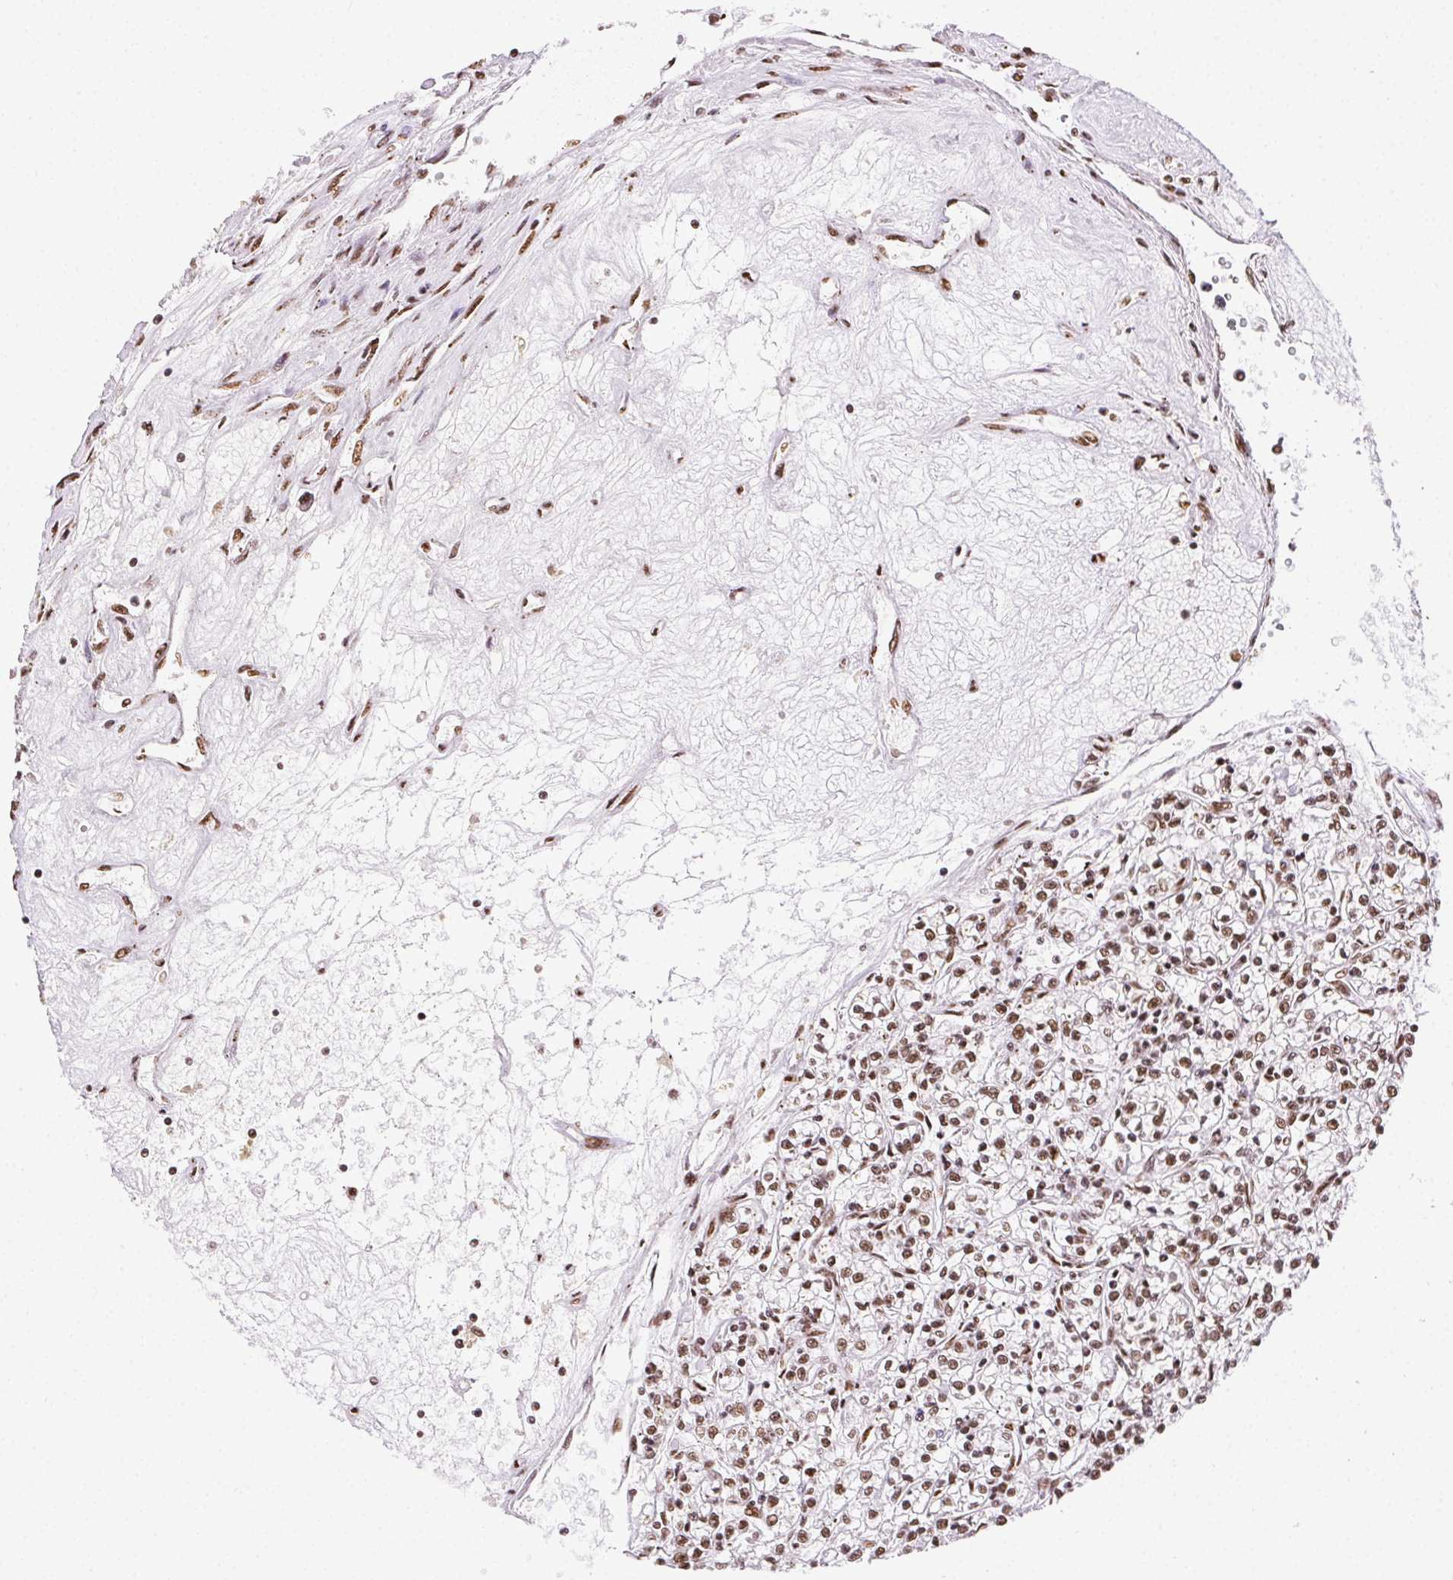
{"staining": {"intensity": "moderate", "quantity": ">75%", "location": "nuclear"}, "tissue": "renal cancer", "cell_type": "Tumor cells", "image_type": "cancer", "snomed": [{"axis": "morphology", "description": "Adenocarcinoma, NOS"}, {"axis": "topography", "description": "Kidney"}], "caption": "Tumor cells reveal medium levels of moderate nuclear positivity in approximately >75% of cells in human adenocarcinoma (renal).", "gene": "TRA2B", "patient": {"sex": "female", "age": 59}}